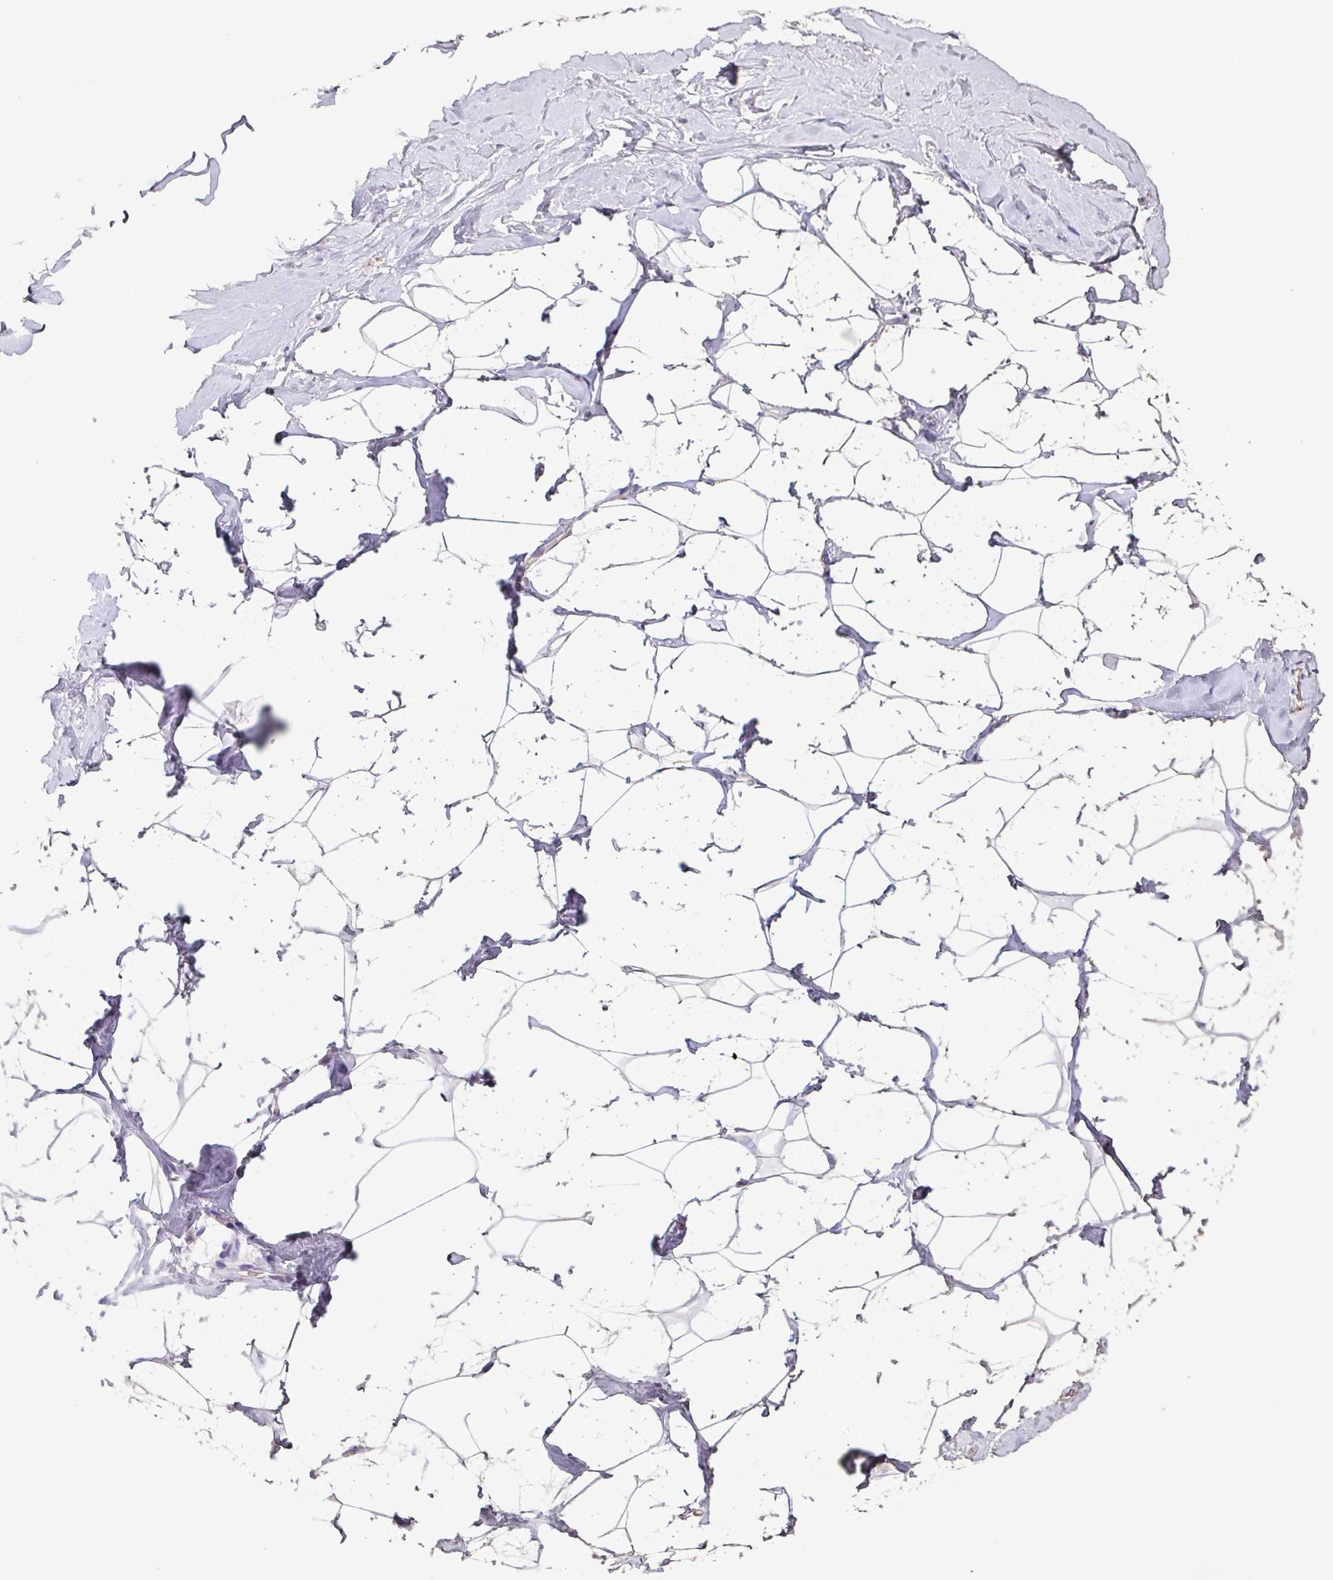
{"staining": {"intensity": "negative", "quantity": "none", "location": "none"}, "tissue": "breast", "cell_type": "Adipocytes", "image_type": "normal", "snomed": [{"axis": "morphology", "description": "Normal tissue, NOS"}, {"axis": "topography", "description": "Breast"}], "caption": "Adipocytes show no significant protein staining in normal breast. (Stains: DAB (3,3'-diaminobenzidine) immunohistochemistry (IHC) with hematoxylin counter stain, Microscopy: brightfield microscopy at high magnification).", "gene": "BPIFA2", "patient": {"sex": "female", "age": 32}}